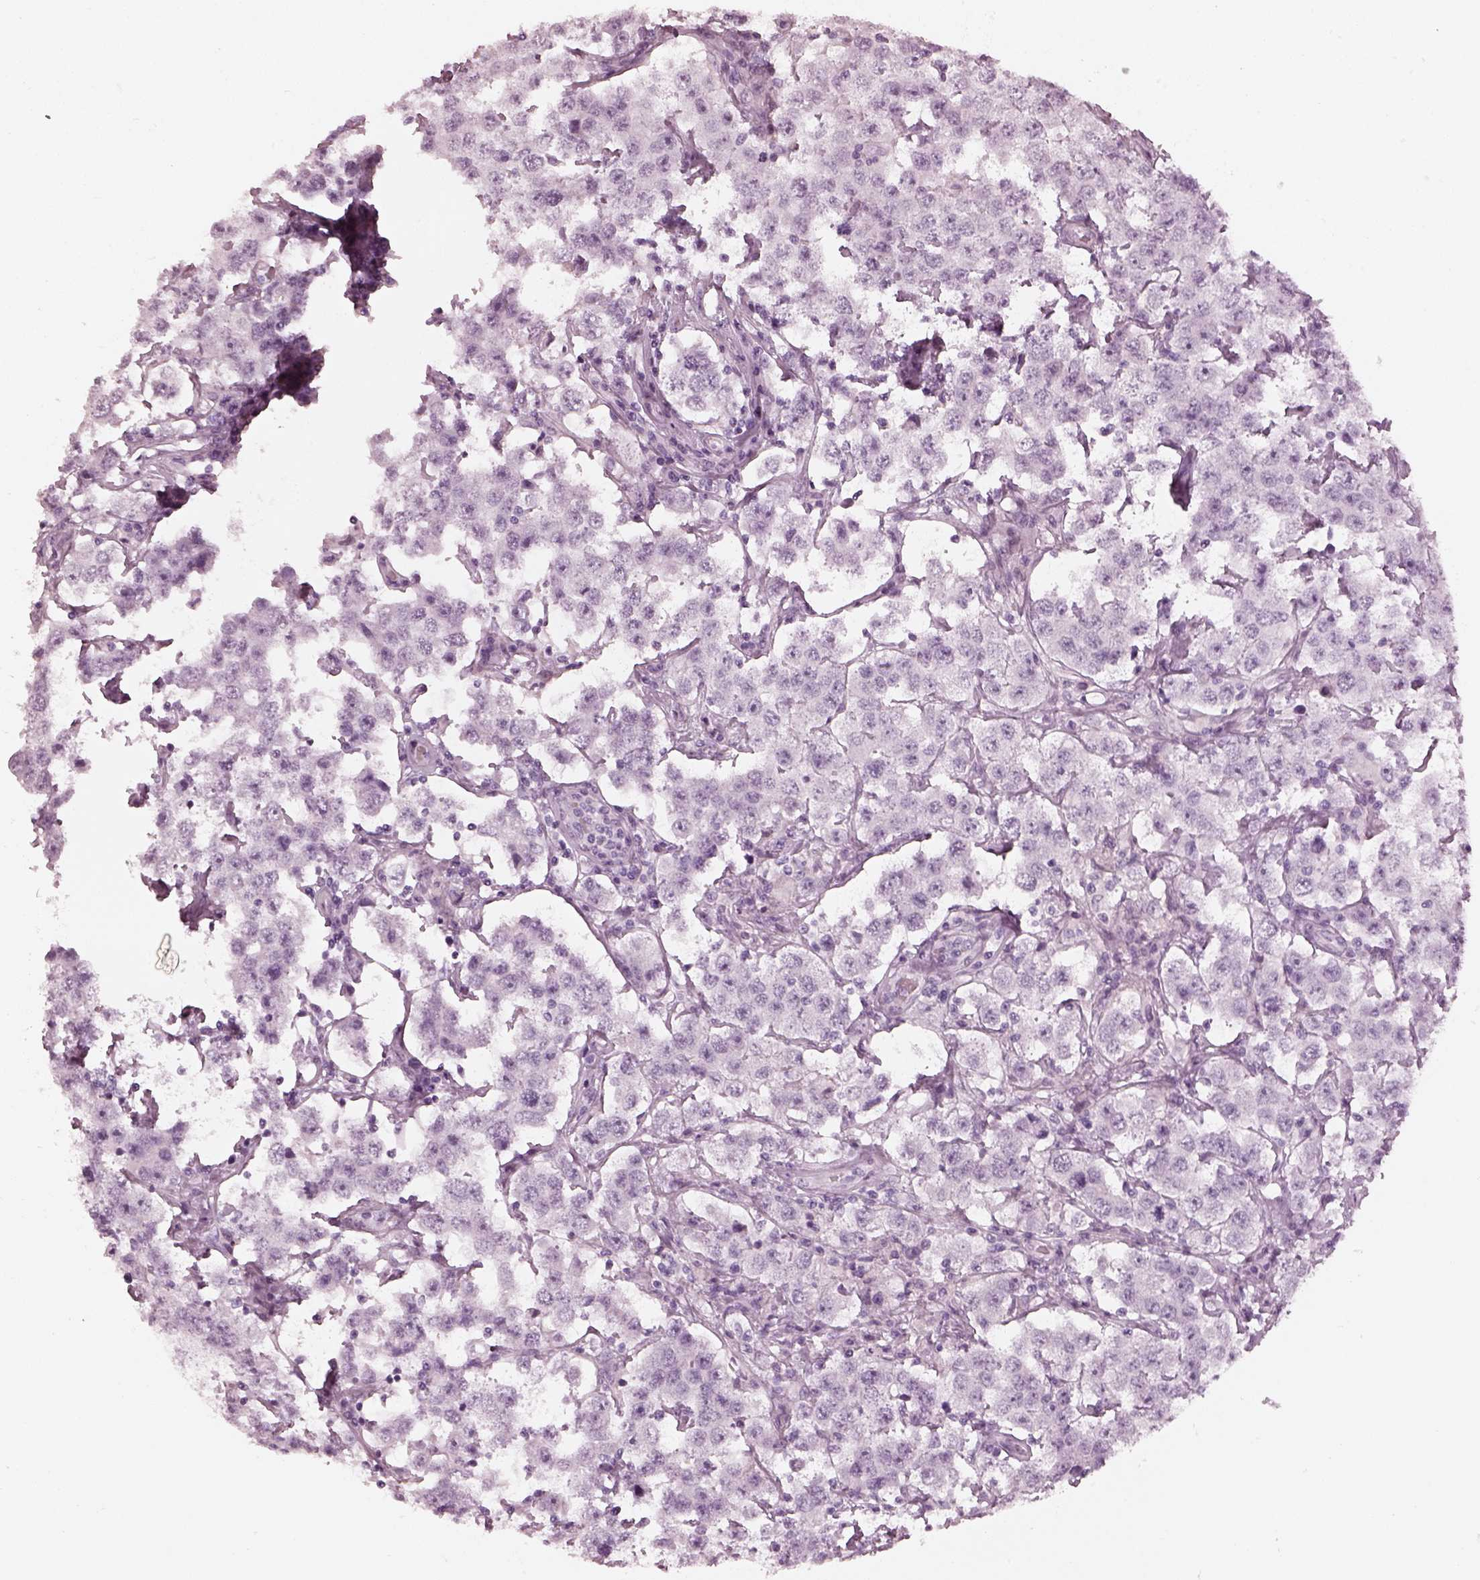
{"staining": {"intensity": "negative", "quantity": "none", "location": "none"}, "tissue": "testis cancer", "cell_type": "Tumor cells", "image_type": "cancer", "snomed": [{"axis": "morphology", "description": "Seminoma, NOS"}, {"axis": "topography", "description": "Testis"}], "caption": "The IHC photomicrograph has no significant expression in tumor cells of testis seminoma tissue.", "gene": "OPN4", "patient": {"sex": "male", "age": 52}}